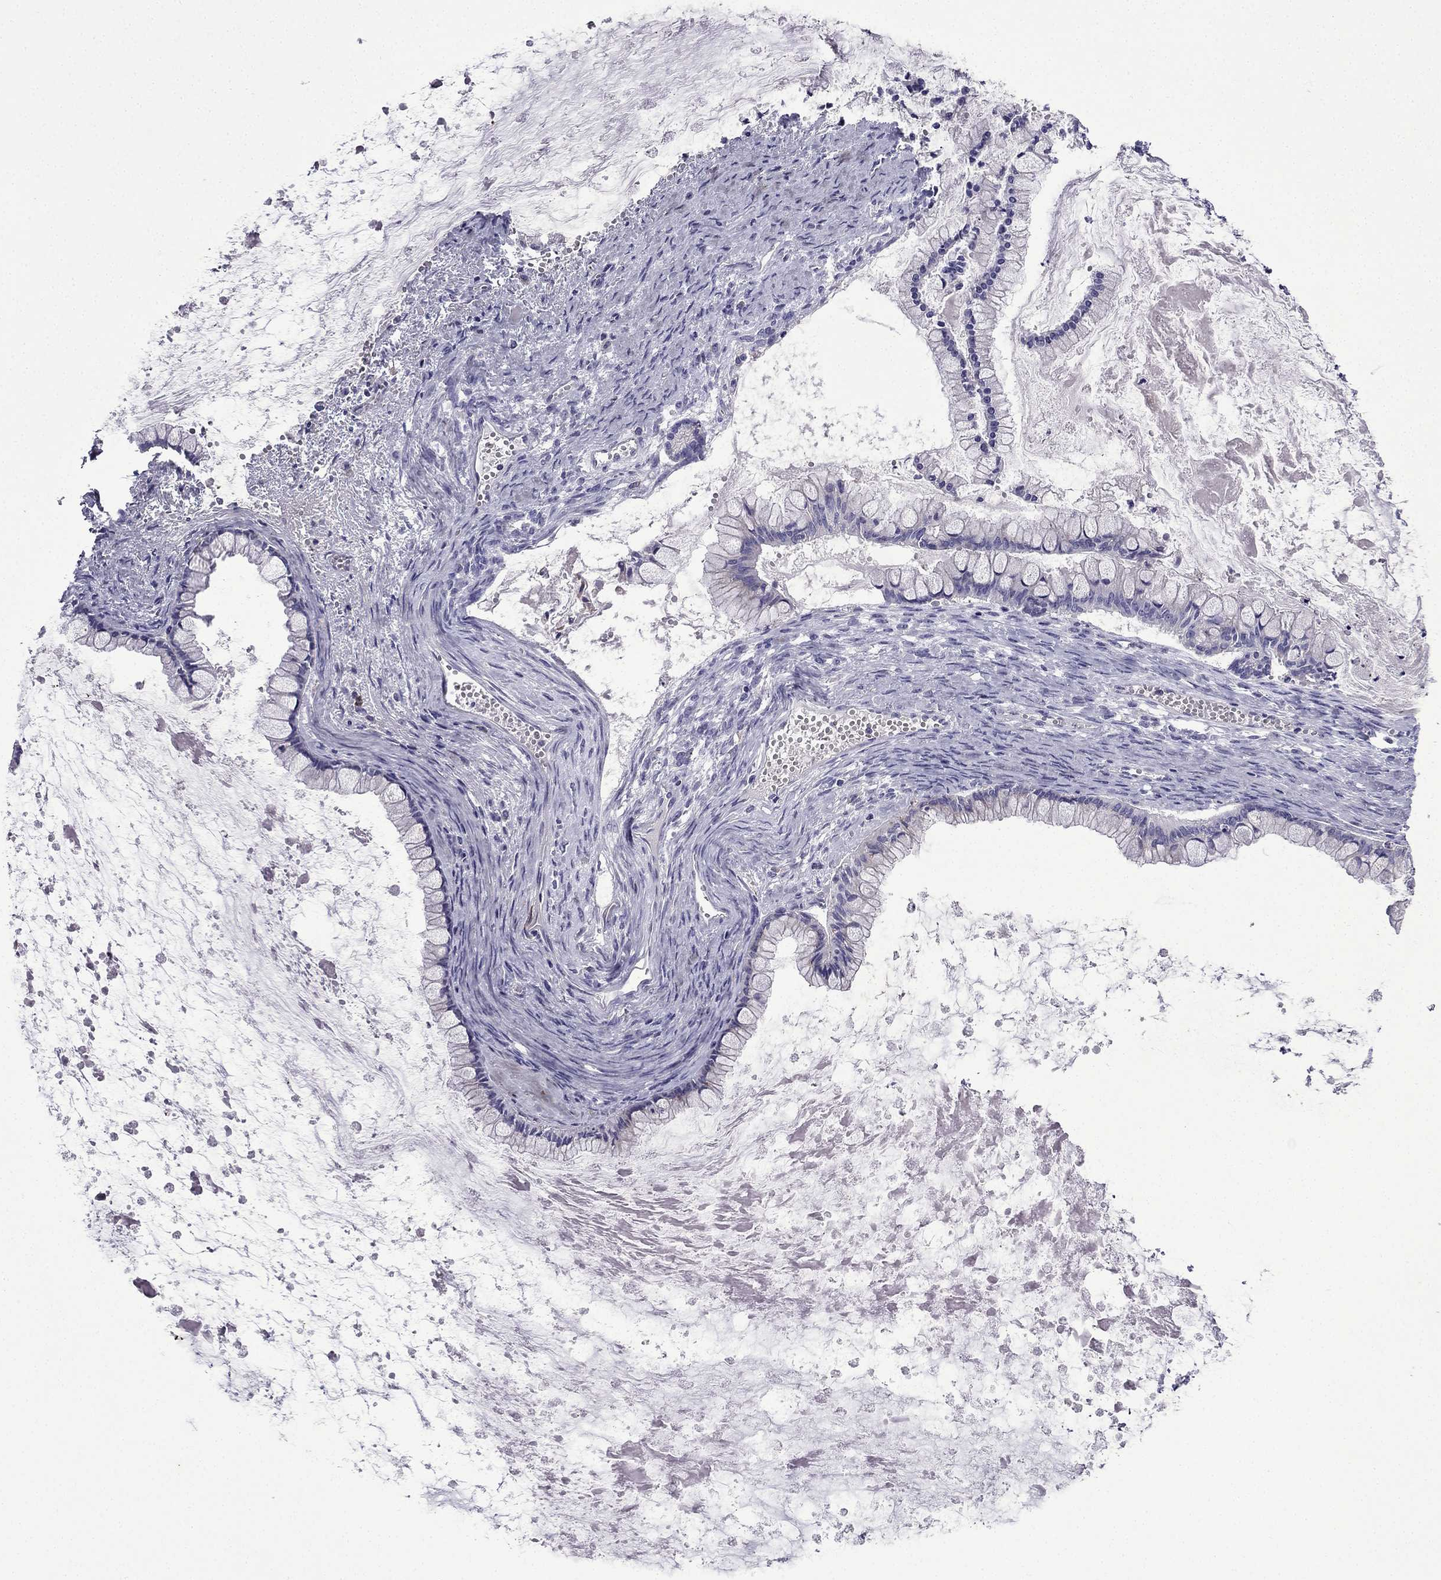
{"staining": {"intensity": "negative", "quantity": "none", "location": "none"}, "tissue": "ovarian cancer", "cell_type": "Tumor cells", "image_type": "cancer", "snomed": [{"axis": "morphology", "description": "Cystadenocarcinoma, mucinous, NOS"}, {"axis": "topography", "description": "Ovary"}], "caption": "High magnification brightfield microscopy of ovarian mucinous cystadenocarcinoma stained with DAB (3,3'-diaminobenzidine) (brown) and counterstained with hematoxylin (blue): tumor cells show no significant positivity. The staining was performed using DAB to visualize the protein expression in brown, while the nuclei were stained in blue with hematoxylin (Magnification: 20x).", "gene": "TSSK4", "patient": {"sex": "female", "age": 67}}